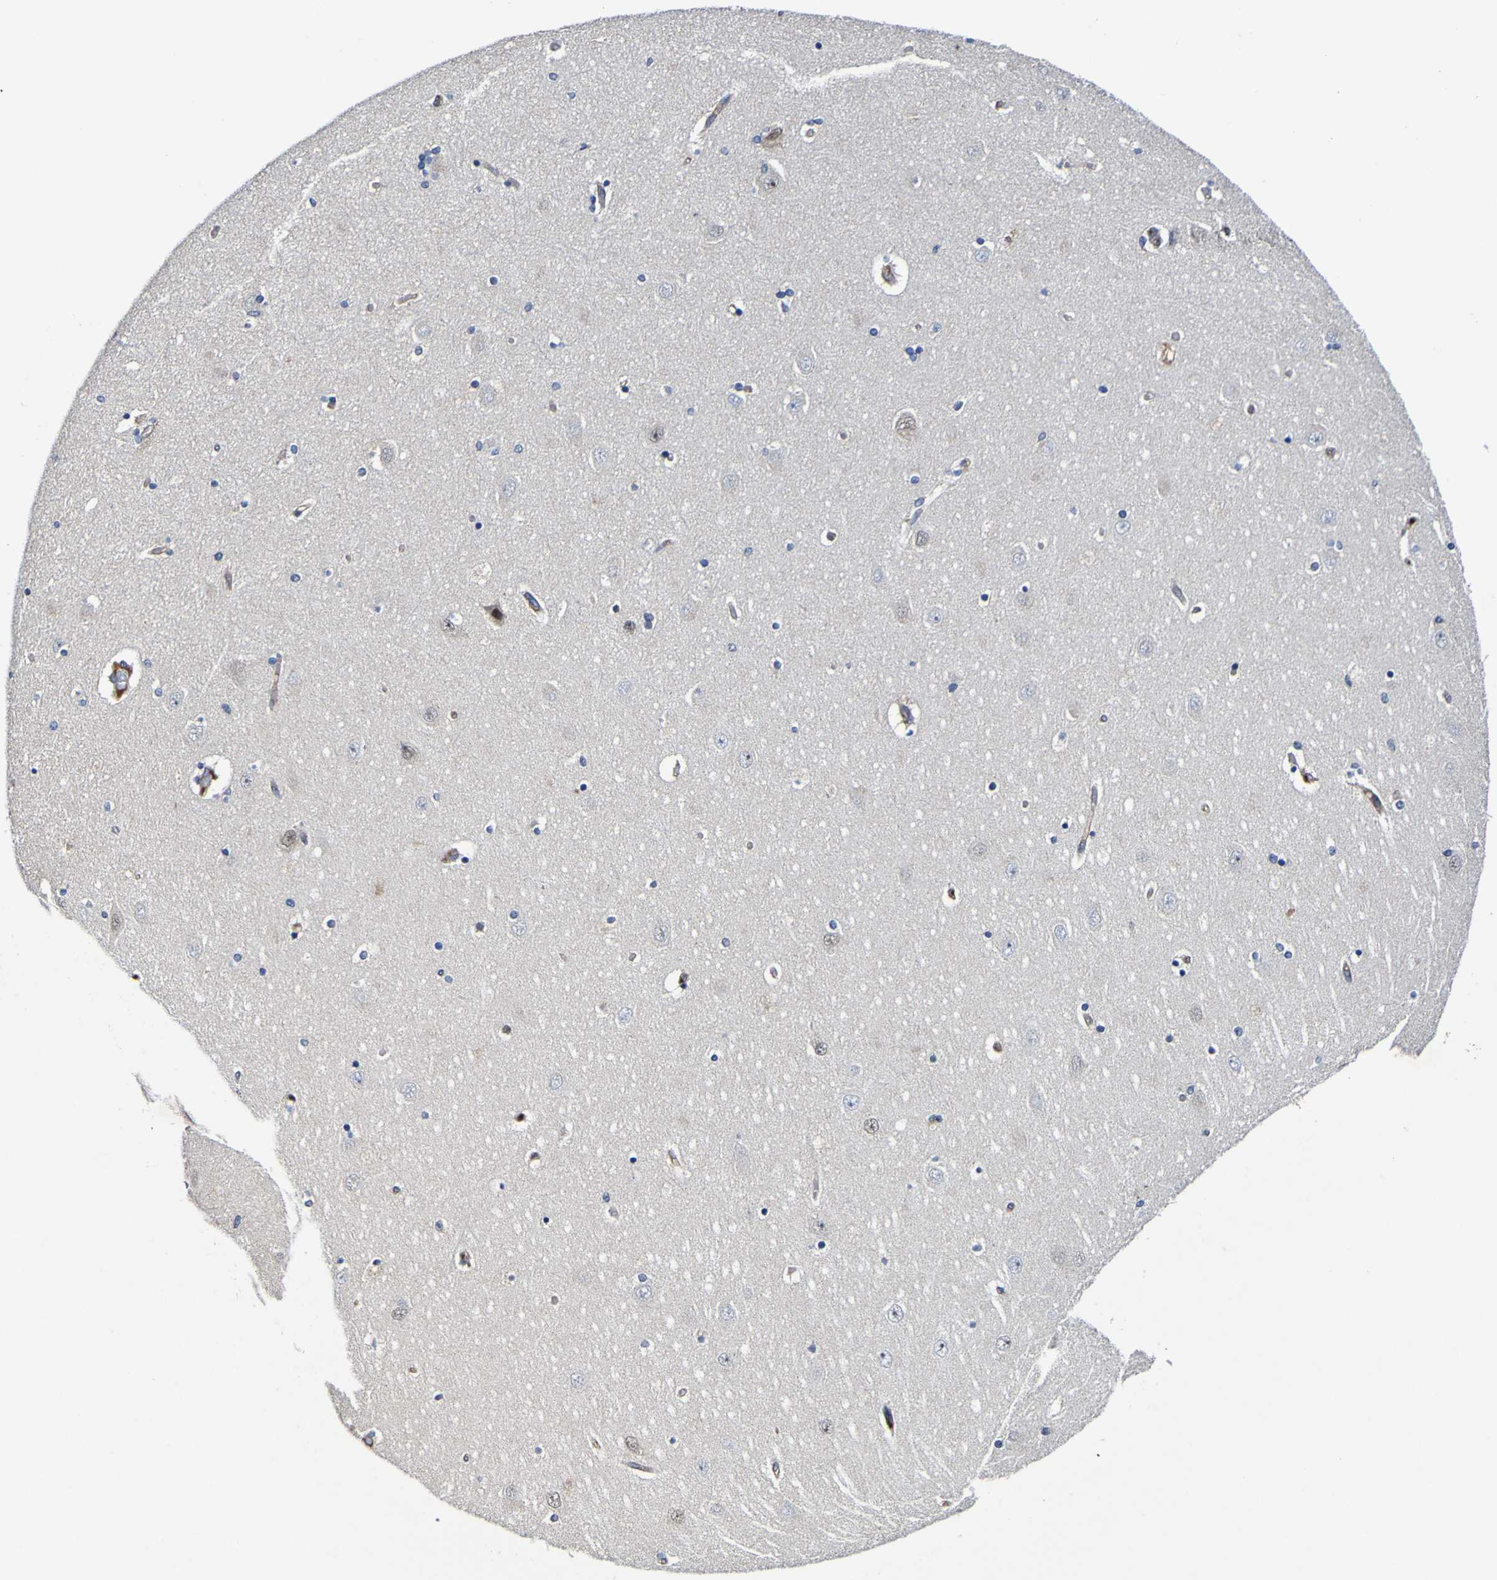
{"staining": {"intensity": "negative", "quantity": "none", "location": "none"}, "tissue": "hippocampus", "cell_type": "Glial cells", "image_type": "normal", "snomed": [{"axis": "morphology", "description": "Normal tissue, NOS"}, {"axis": "topography", "description": "Hippocampus"}], "caption": "Immunohistochemistry of normal hippocampus demonstrates no expression in glial cells.", "gene": "CCL2", "patient": {"sex": "female", "age": 54}}